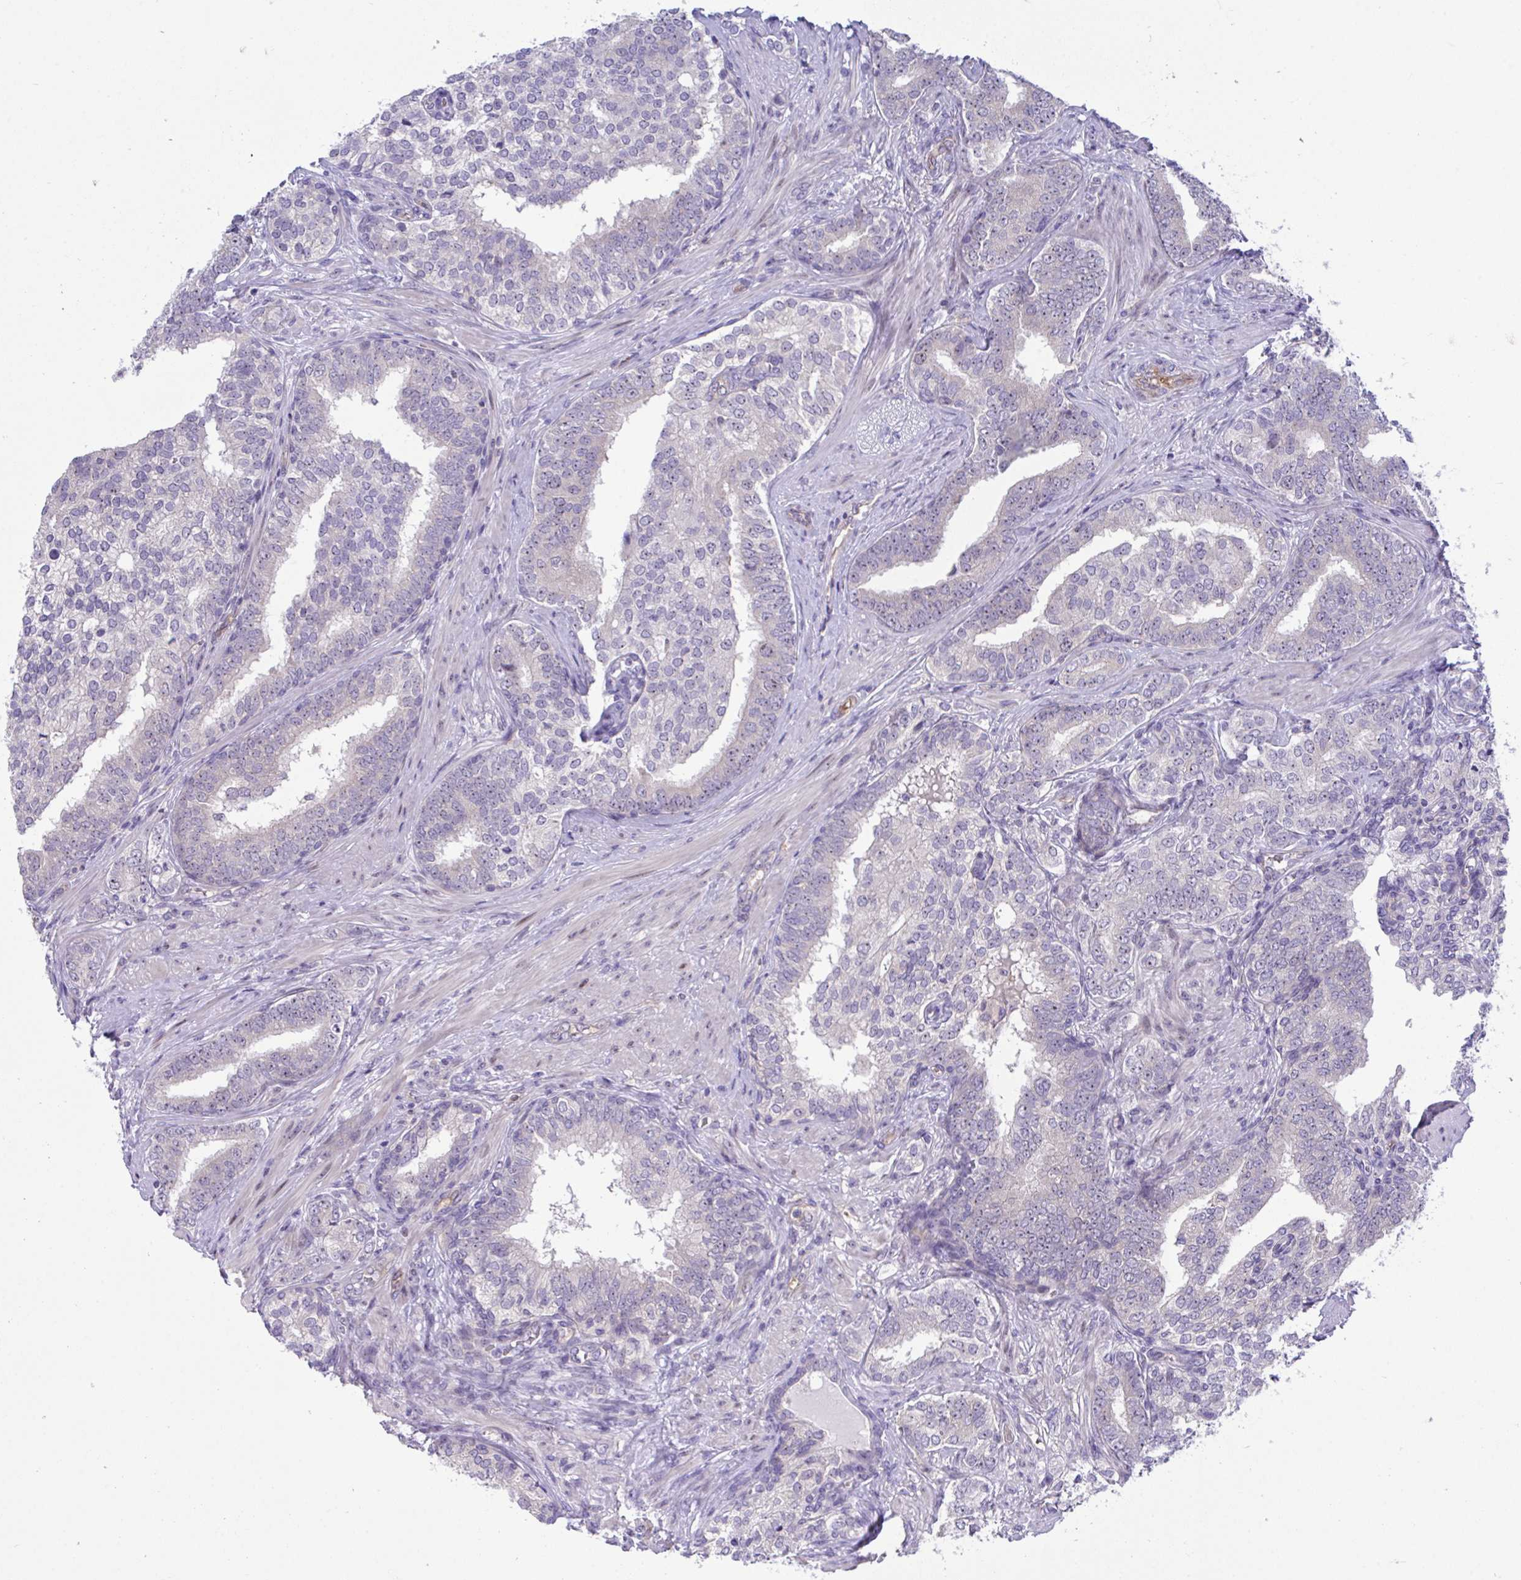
{"staining": {"intensity": "negative", "quantity": "none", "location": "none"}, "tissue": "prostate cancer", "cell_type": "Tumor cells", "image_type": "cancer", "snomed": [{"axis": "morphology", "description": "Adenocarcinoma, High grade"}, {"axis": "topography", "description": "Prostate"}], "caption": "DAB immunohistochemical staining of human prostate cancer displays no significant staining in tumor cells.", "gene": "CENPQ", "patient": {"sex": "male", "age": 72}}